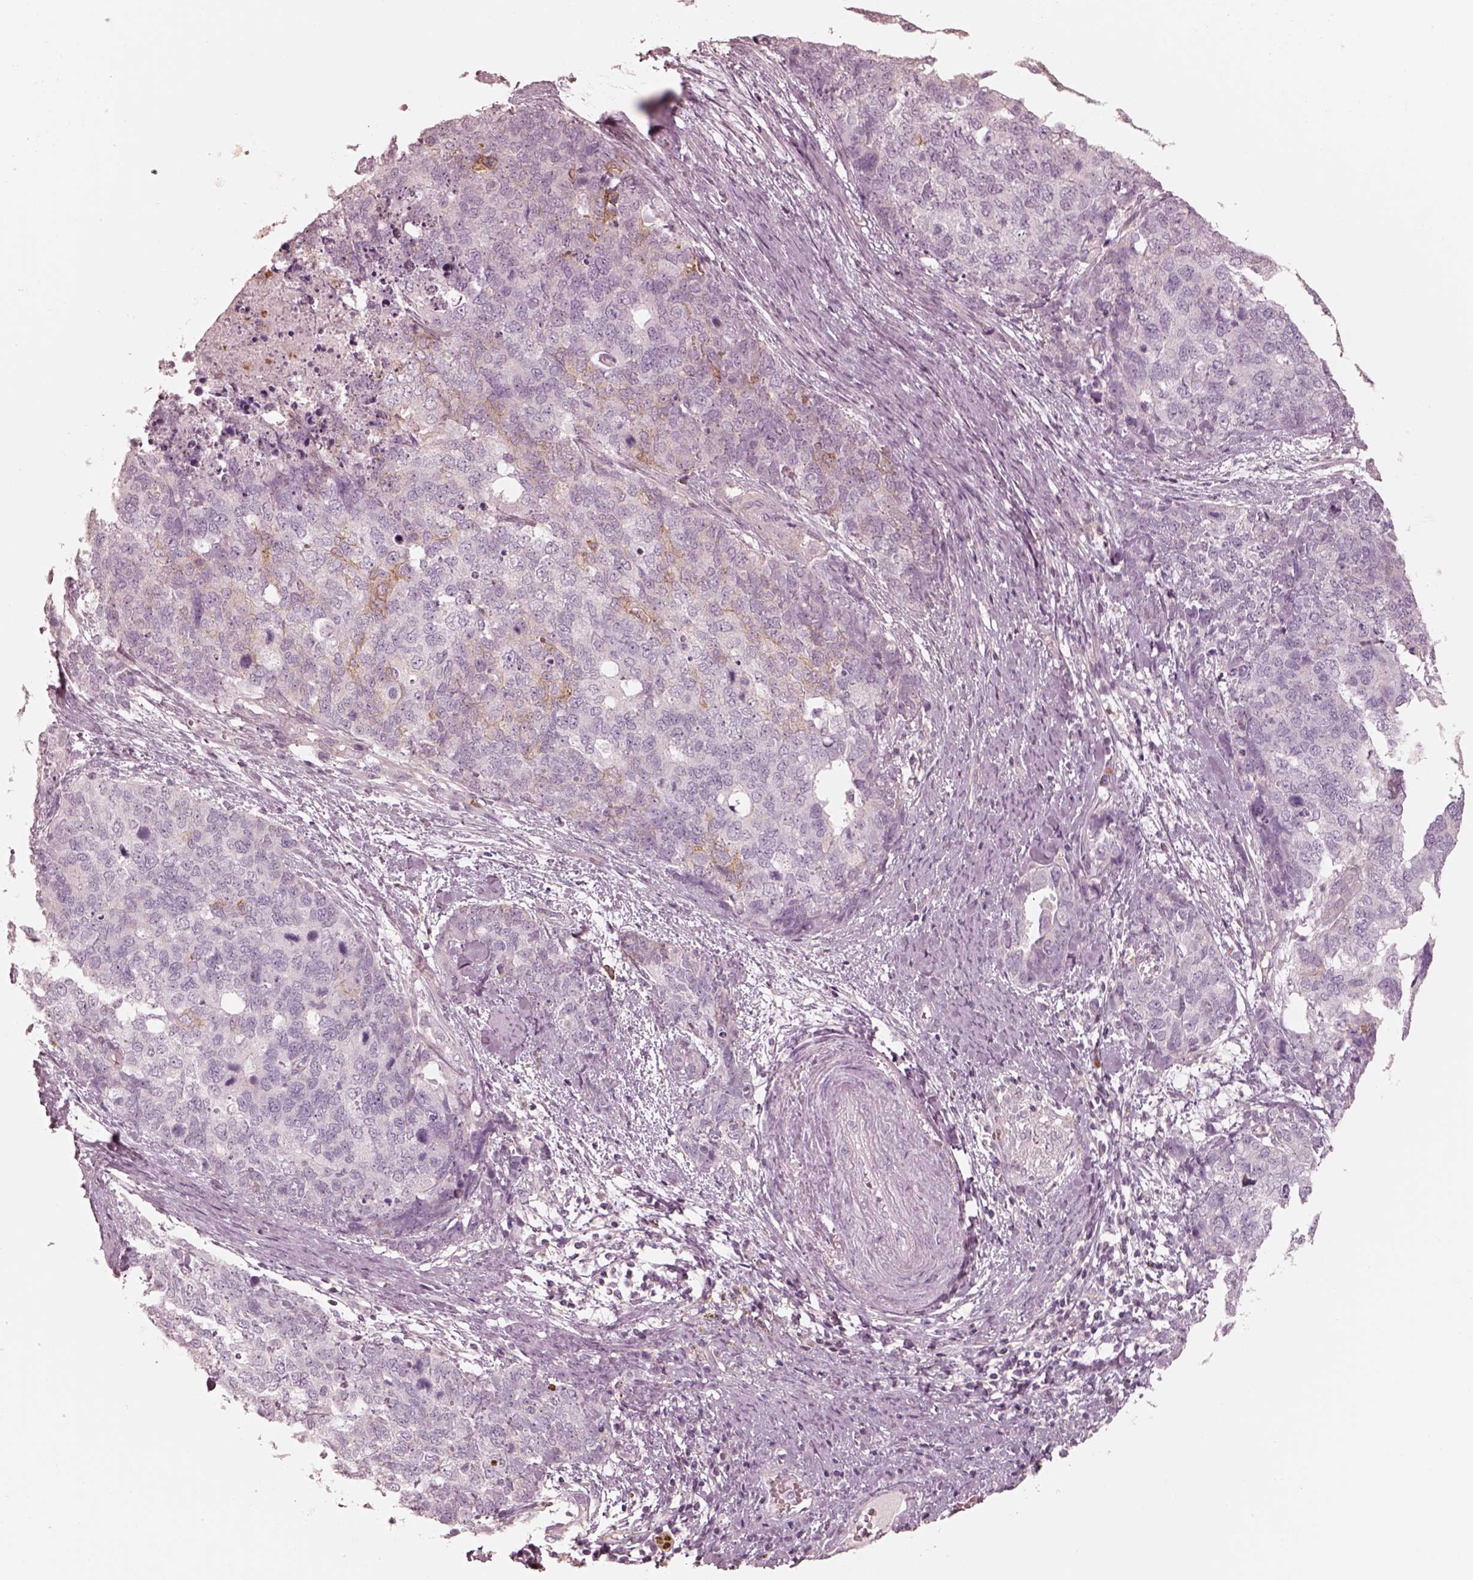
{"staining": {"intensity": "weak", "quantity": "<25%", "location": "cytoplasmic/membranous"}, "tissue": "cervical cancer", "cell_type": "Tumor cells", "image_type": "cancer", "snomed": [{"axis": "morphology", "description": "Squamous cell carcinoma, NOS"}, {"axis": "topography", "description": "Cervix"}], "caption": "Immunohistochemical staining of human cervical cancer (squamous cell carcinoma) demonstrates no significant expression in tumor cells.", "gene": "GPRIN1", "patient": {"sex": "female", "age": 63}}